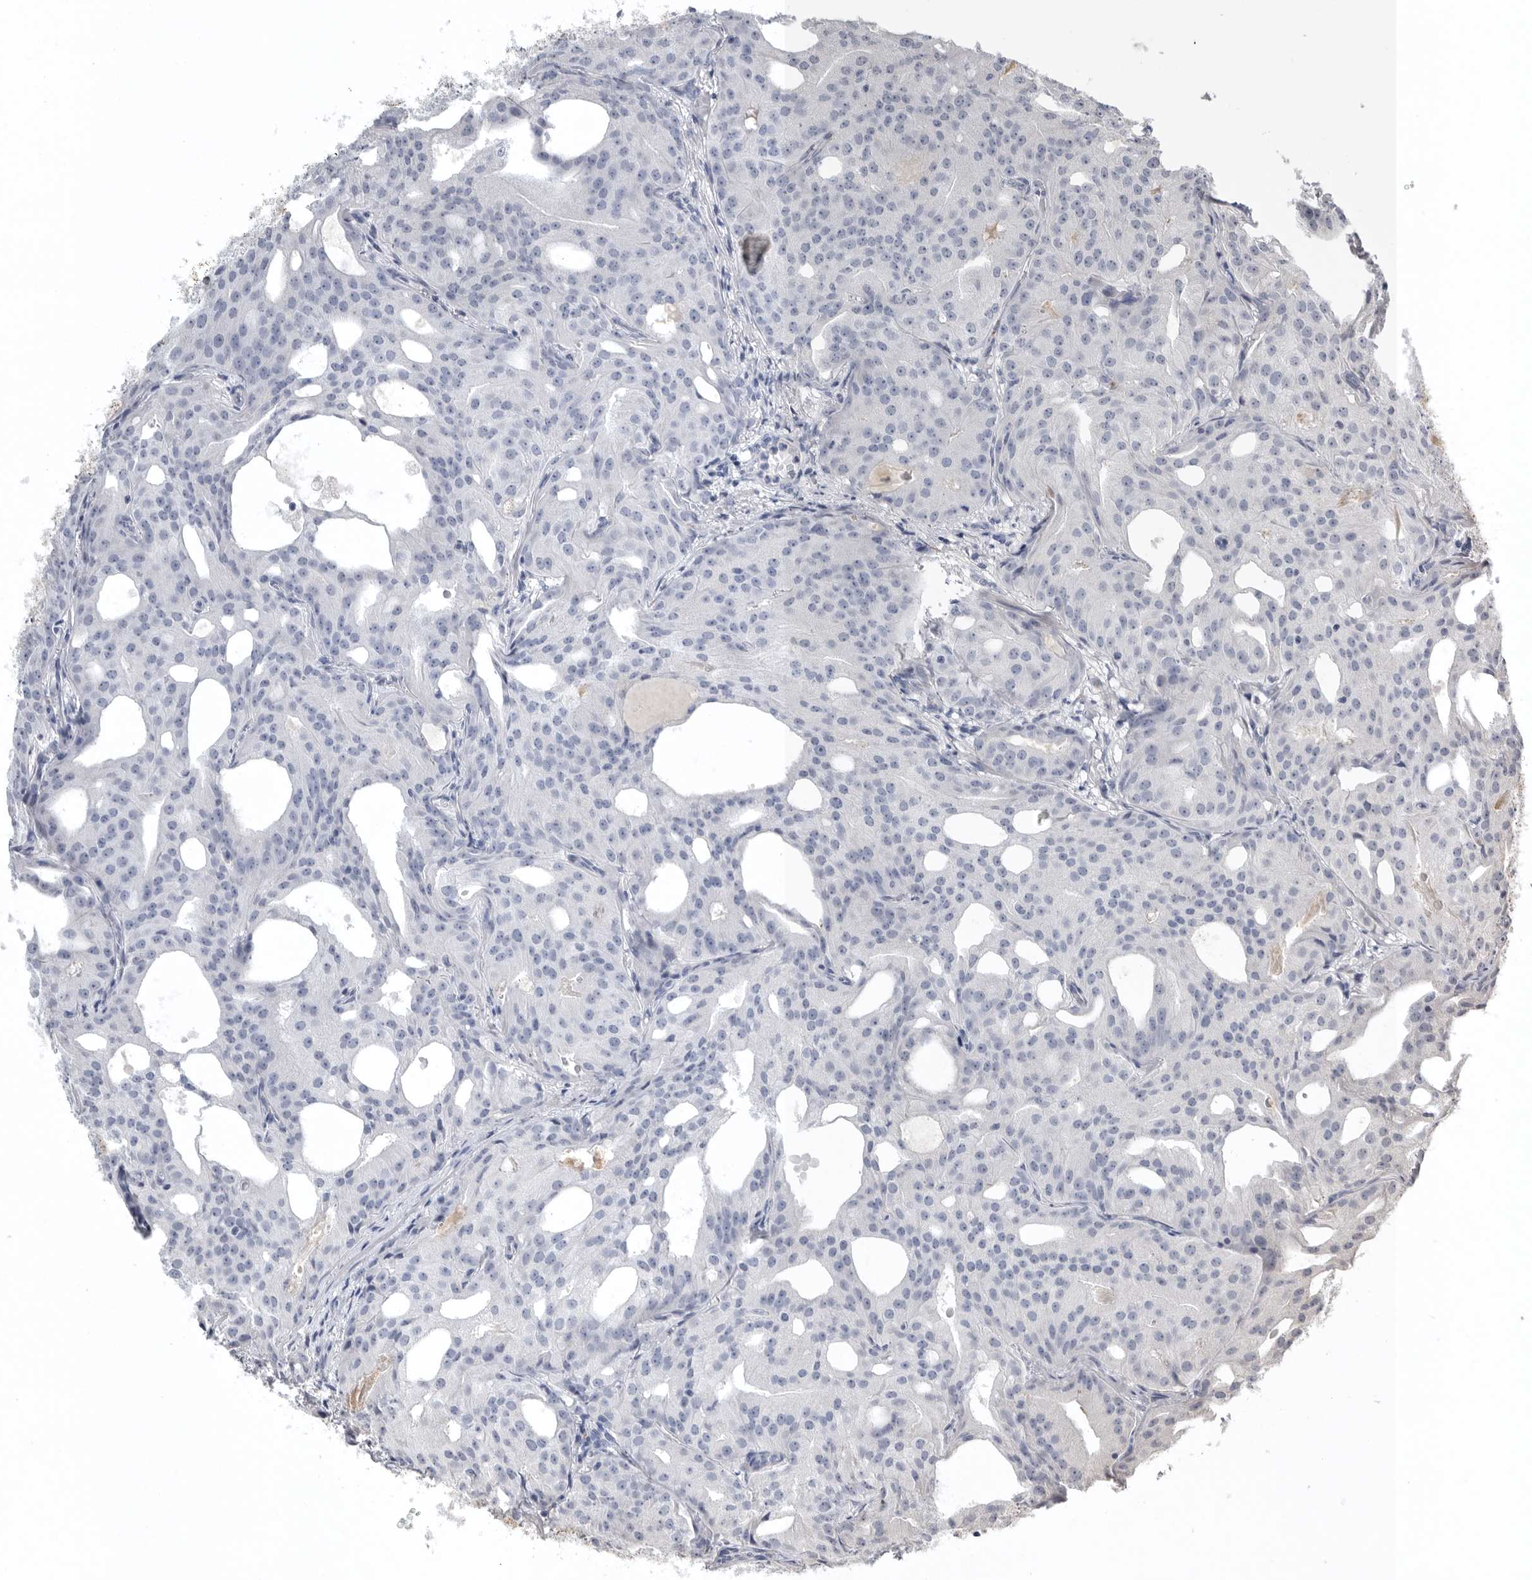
{"staining": {"intensity": "negative", "quantity": "none", "location": "none"}, "tissue": "prostate cancer", "cell_type": "Tumor cells", "image_type": "cancer", "snomed": [{"axis": "morphology", "description": "Adenocarcinoma, Medium grade"}, {"axis": "topography", "description": "Prostate"}], "caption": "Prostate cancer (adenocarcinoma (medium-grade)) was stained to show a protein in brown. There is no significant positivity in tumor cells.", "gene": "TIMP1", "patient": {"sex": "male", "age": 88}}